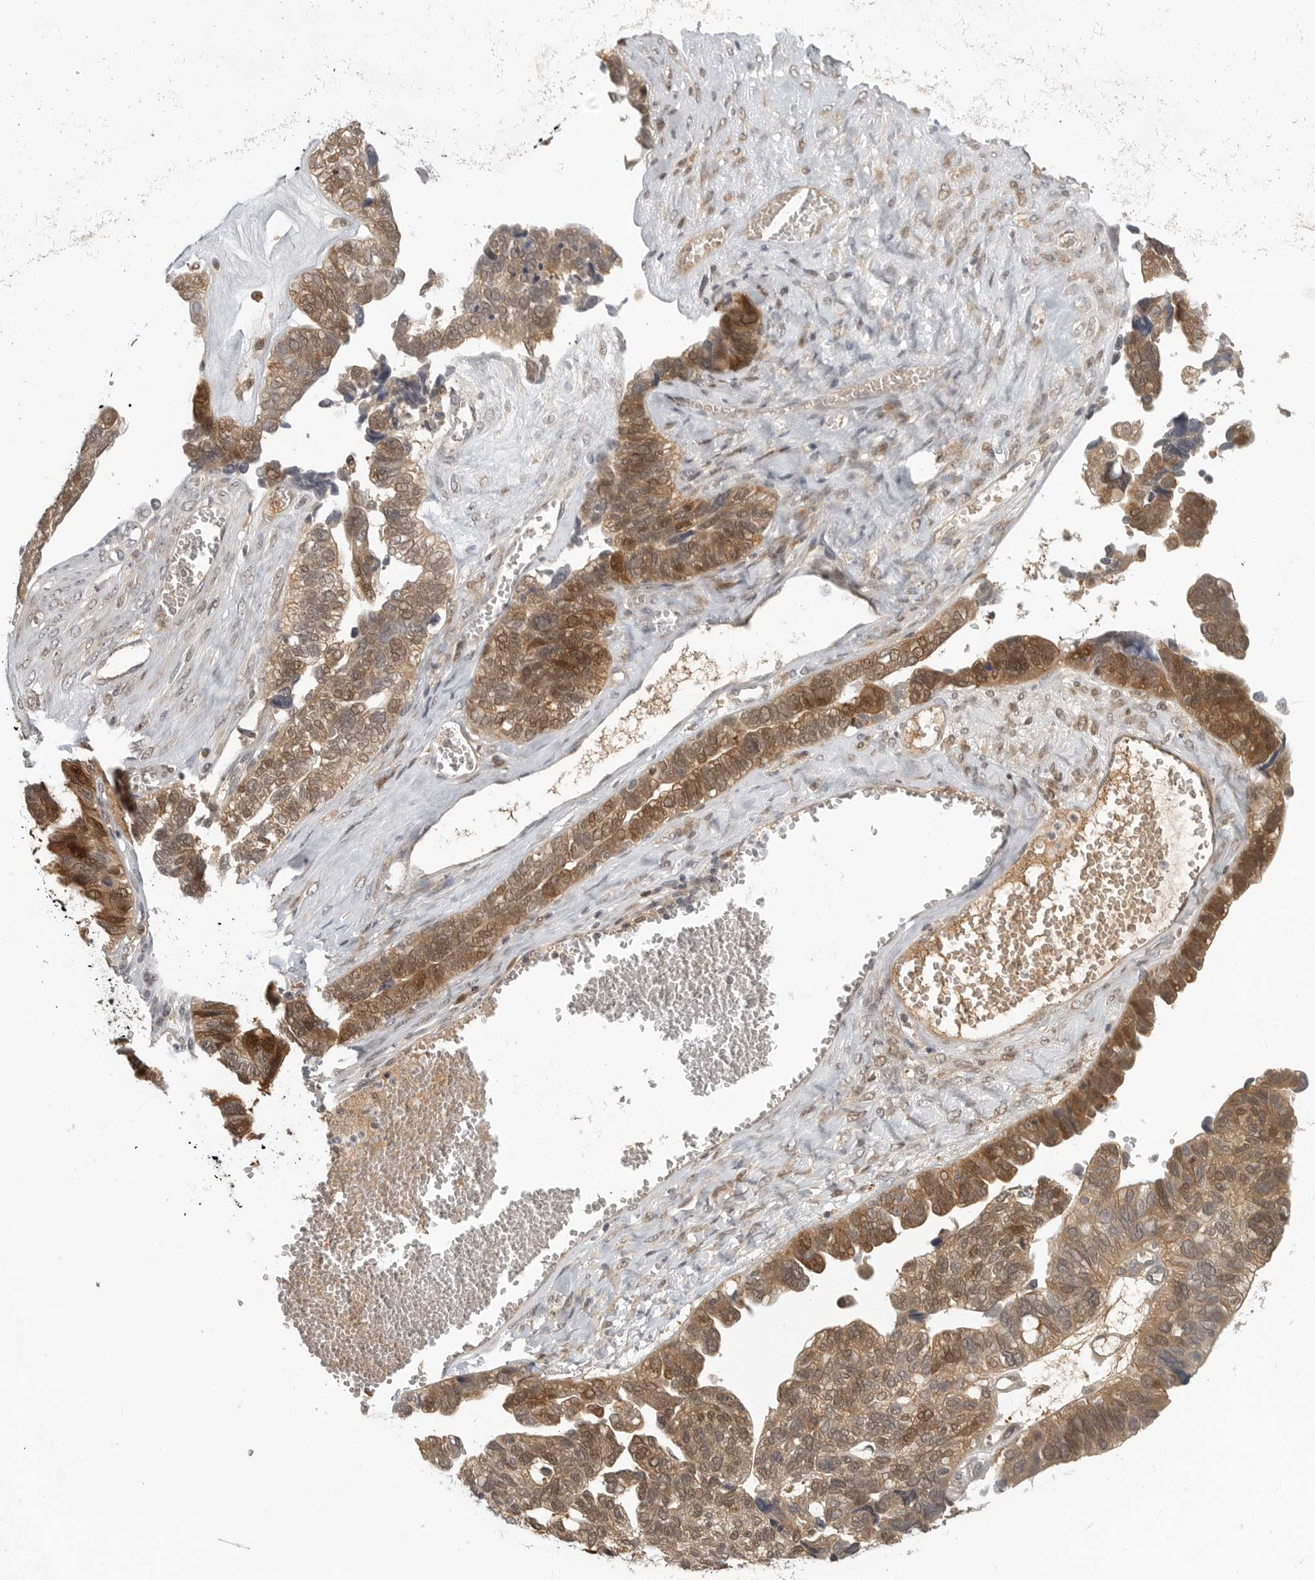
{"staining": {"intensity": "moderate", "quantity": ">75%", "location": "cytoplasmic/membranous,nuclear"}, "tissue": "ovarian cancer", "cell_type": "Tumor cells", "image_type": "cancer", "snomed": [{"axis": "morphology", "description": "Cystadenocarcinoma, serous, NOS"}, {"axis": "topography", "description": "Ovary"}], "caption": "Serous cystadenocarcinoma (ovarian) tissue reveals moderate cytoplasmic/membranous and nuclear expression in about >75% of tumor cells The staining was performed using DAB, with brown indicating positive protein expression. Nuclei are stained blue with hematoxylin.", "gene": "CTIF", "patient": {"sex": "female", "age": 79}}